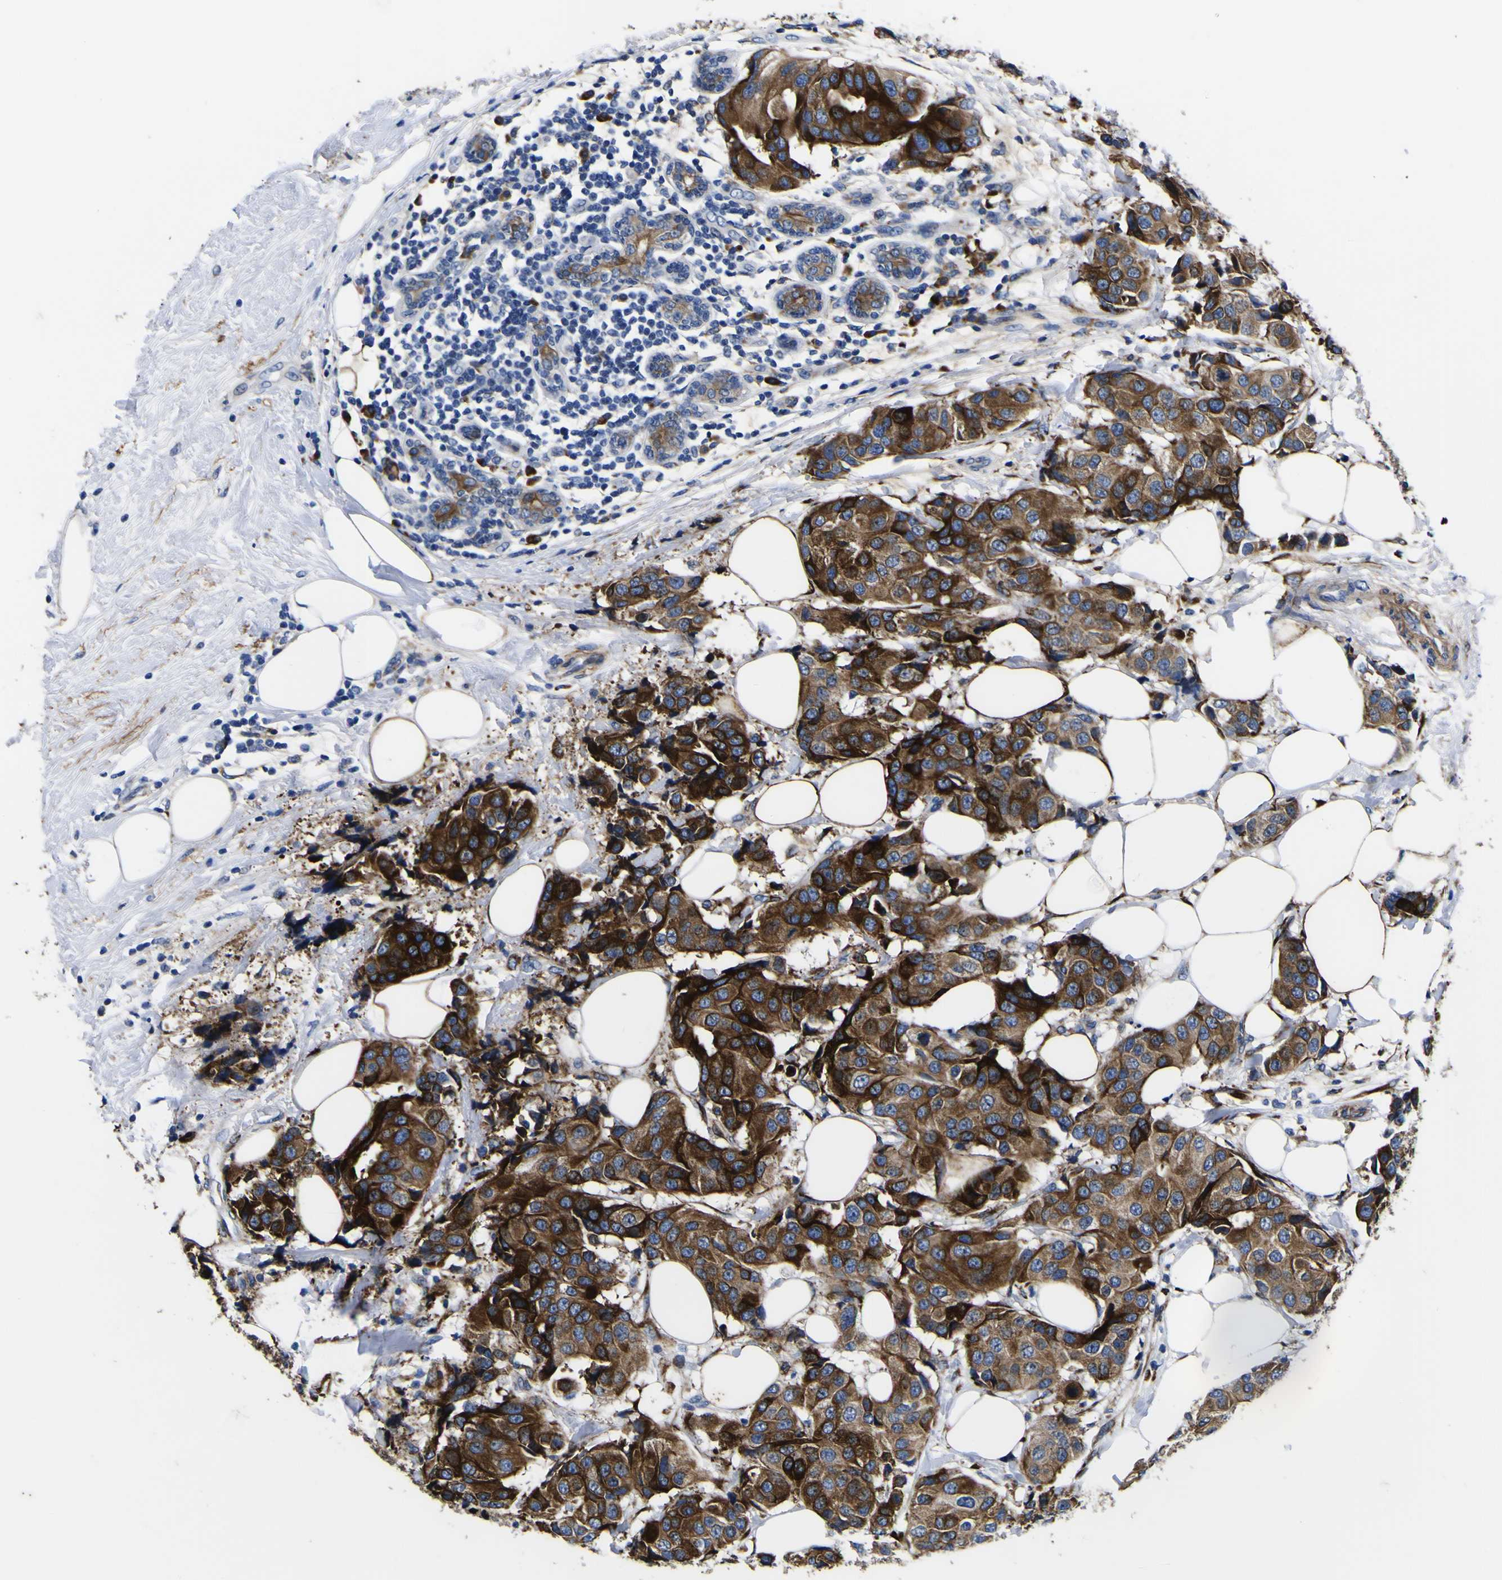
{"staining": {"intensity": "strong", "quantity": ">75%", "location": "cytoplasmic/membranous"}, "tissue": "breast cancer", "cell_type": "Tumor cells", "image_type": "cancer", "snomed": [{"axis": "morphology", "description": "Normal tissue, NOS"}, {"axis": "morphology", "description": "Duct carcinoma"}, {"axis": "topography", "description": "Breast"}], "caption": "Brown immunohistochemical staining in intraductal carcinoma (breast) exhibits strong cytoplasmic/membranous staining in approximately >75% of tumor cells. The protein of interest is stained brown, and the nuclei are stained in blue (DAB (3,3'-diaminobenzidine) IHC with brightfield microscopy, high magnification).", "gene": "SCD", "patient": {"sex": "female", "age": 39}}